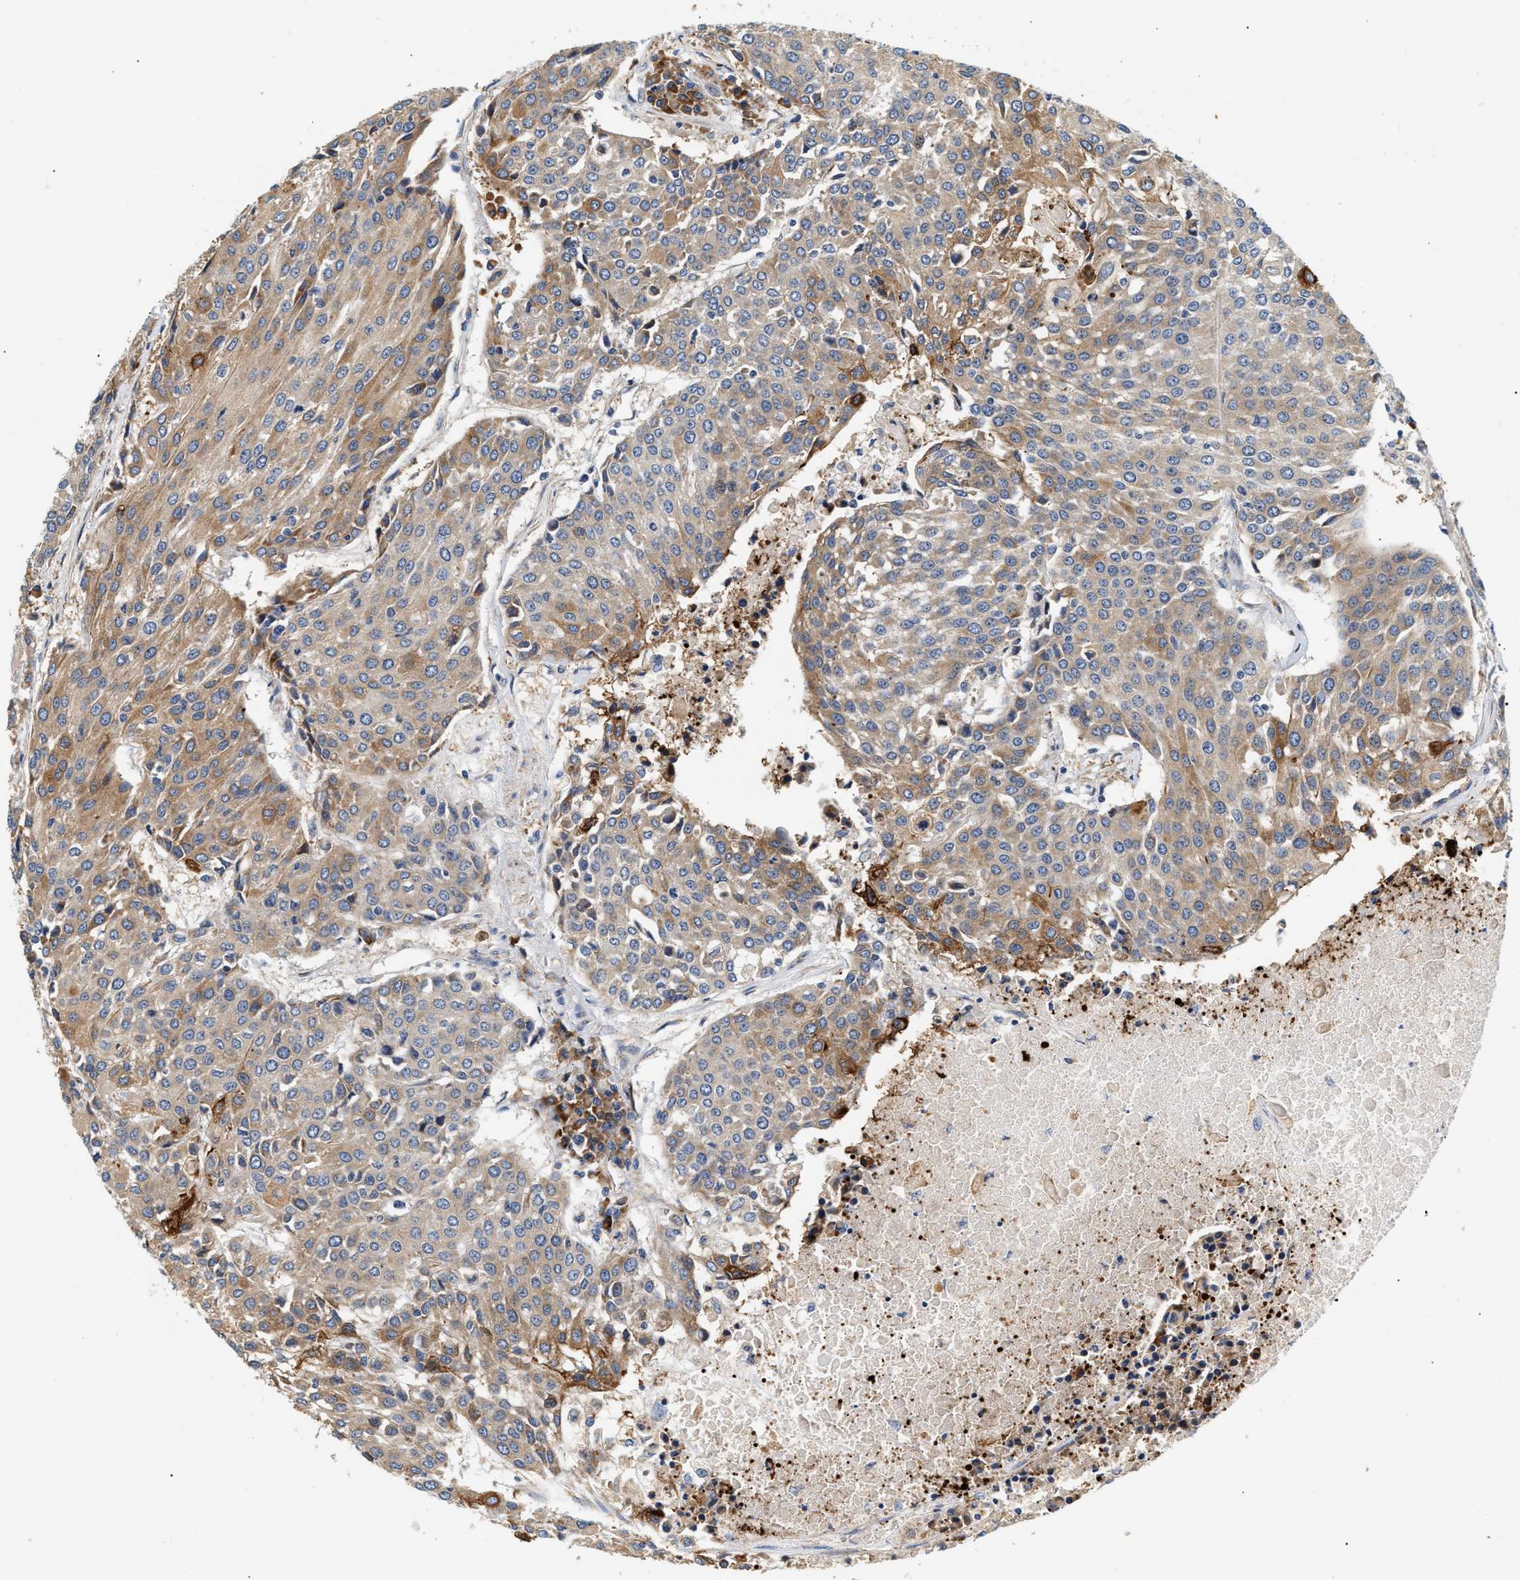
{"staining": {"intensity": "moderate", "quantity": ">75%", "location": "cytoplasmic/membranous"}, "tissue": "urothelial cancer", "cell_type": "Tumor cells", "image_type": "cancer", "snomed": [{"axis": "morphology", "description": "Urothelial carcinoma, High grade"}, {"axis": "topography", "description": "Urinary bladder"}], "caption": "The image shows a brown stain indicating the presence of a protein in the cytoplasmic/membranous of tumor cells in high-grade urothelial carcinoma.", "gene": "IFT74", "patient": {"sex": "female", "age": 85}}